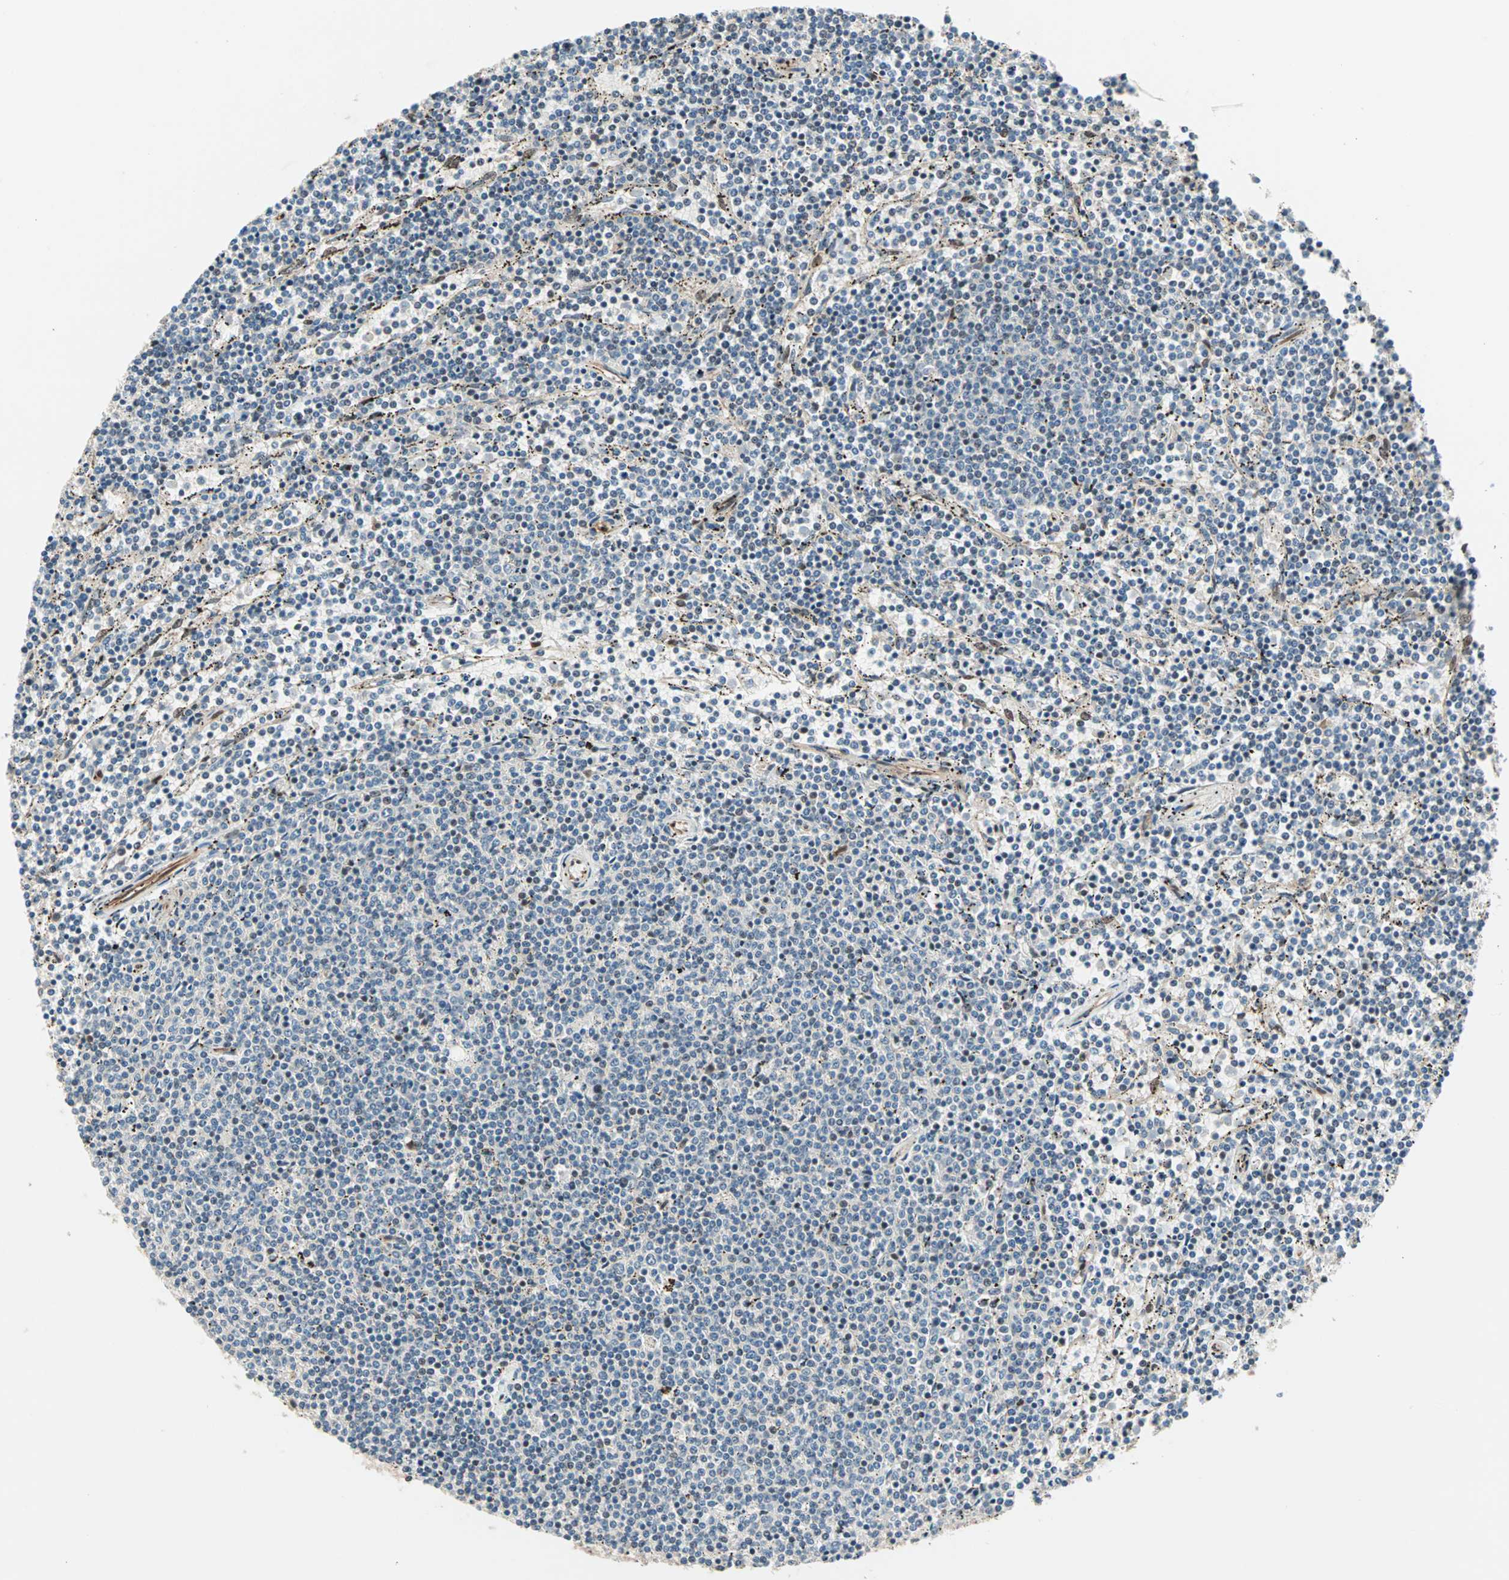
{"staining": {"intensity": "negative", "quantity": "none", "location": "none"}, "tissue": "lymphoma", "cell_type": "Tumor cells", "image_type": "cancer", "snomed": [{"axis": "morphology", "description": "Malignant lymphoma, non-Hodgkin's type, Low grade"}, {"axis": "topography", "description": "Spleen"}], "caption": "The micrograph reveals no significant positivity in tumor cells of malignant lymphoma, non-Hodgkin's type (low-grade).", "gene": "HECW1", "patient": {"sex": "female", "age": 50}}